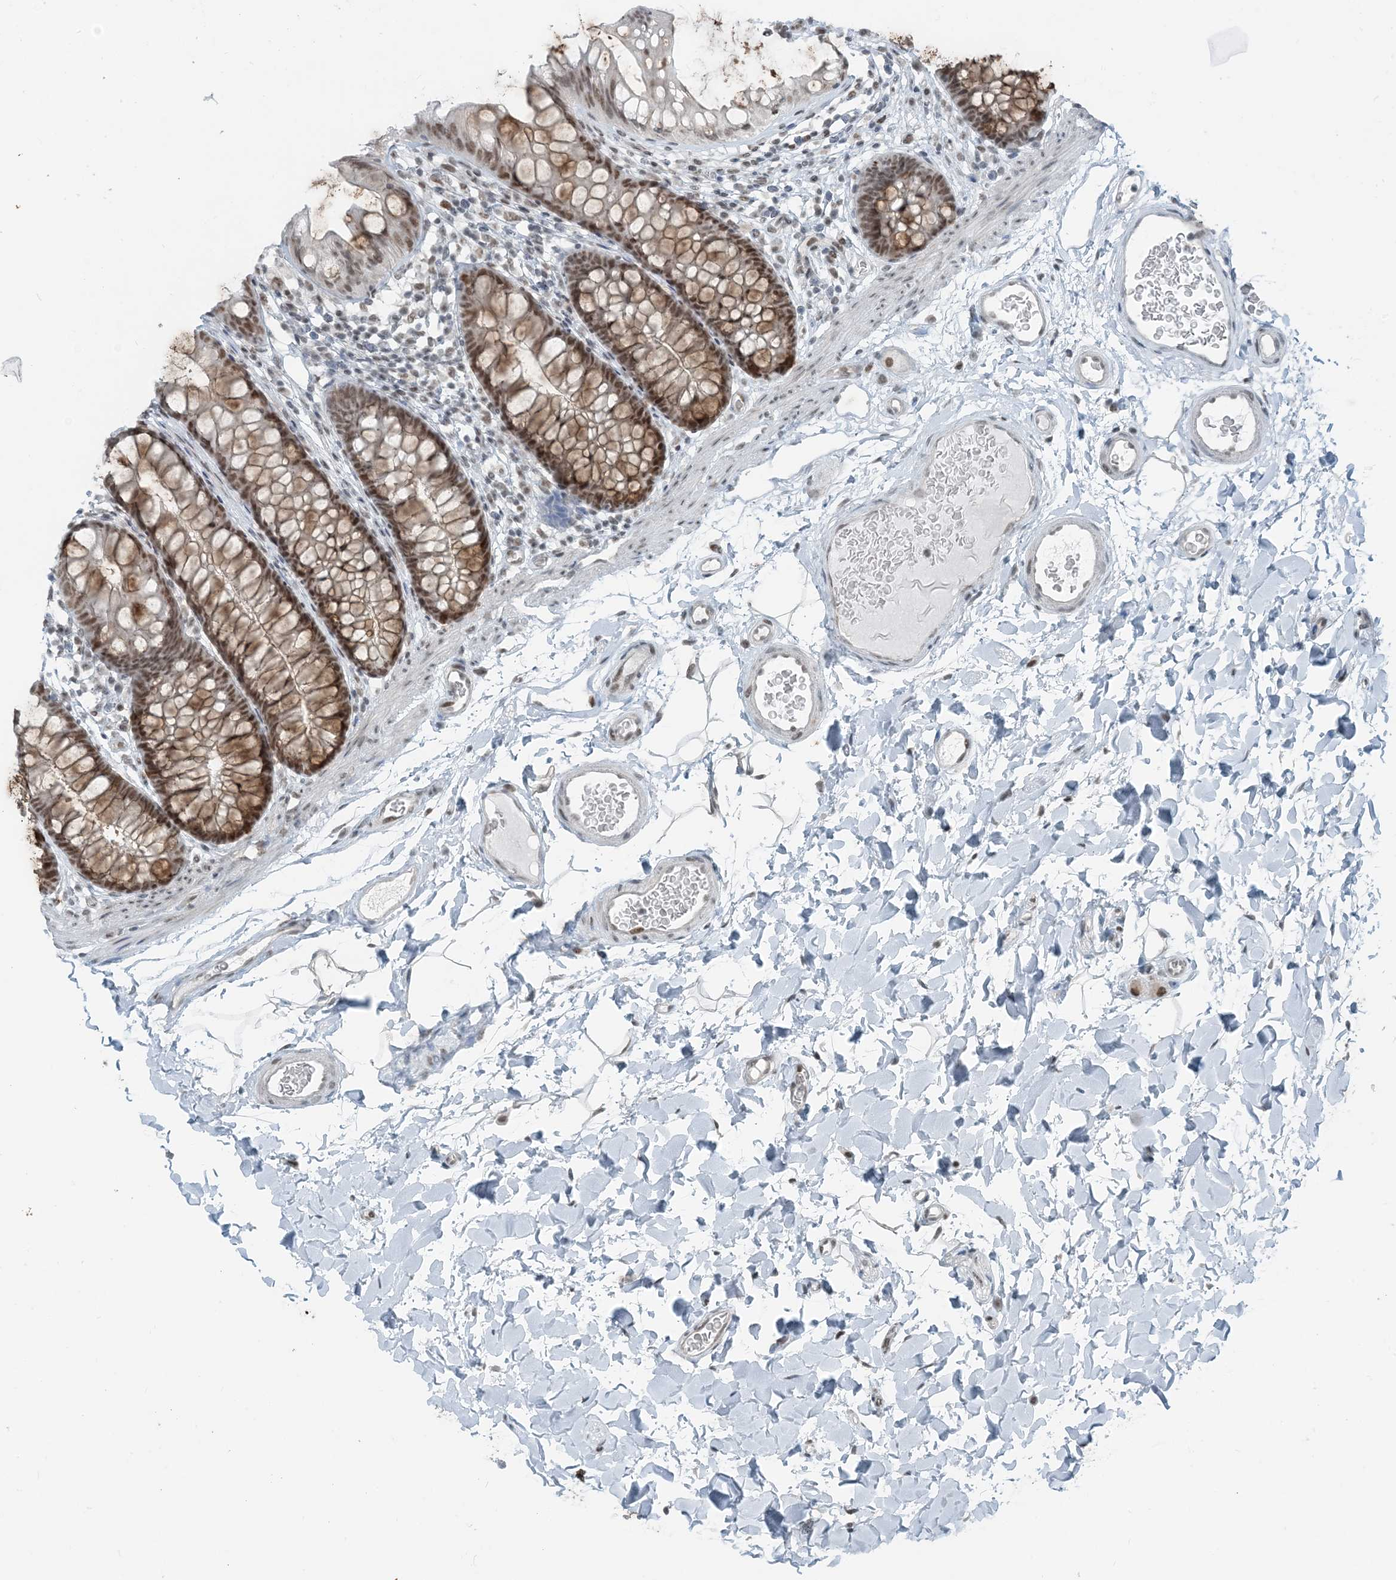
{"staining": {"intensity": "weak", "quantity": ">75%", "location": "nuclear"}, "tissue": "colon", "cell_type": "Endothelial cells", "image_type": "normal", "snomed": [{"axis": "morphology", "description": "Normal tissue, NOS"}, {"axis": "topography", "description": "Colon"}], "caption": "Immunohistochemical staining of unremarkable human colon demonstrates weak nuclear protein staining in about >75% of endothelial cells.", "gene": "ZNF500", "patient": {"sex": "female", "age": 62}}